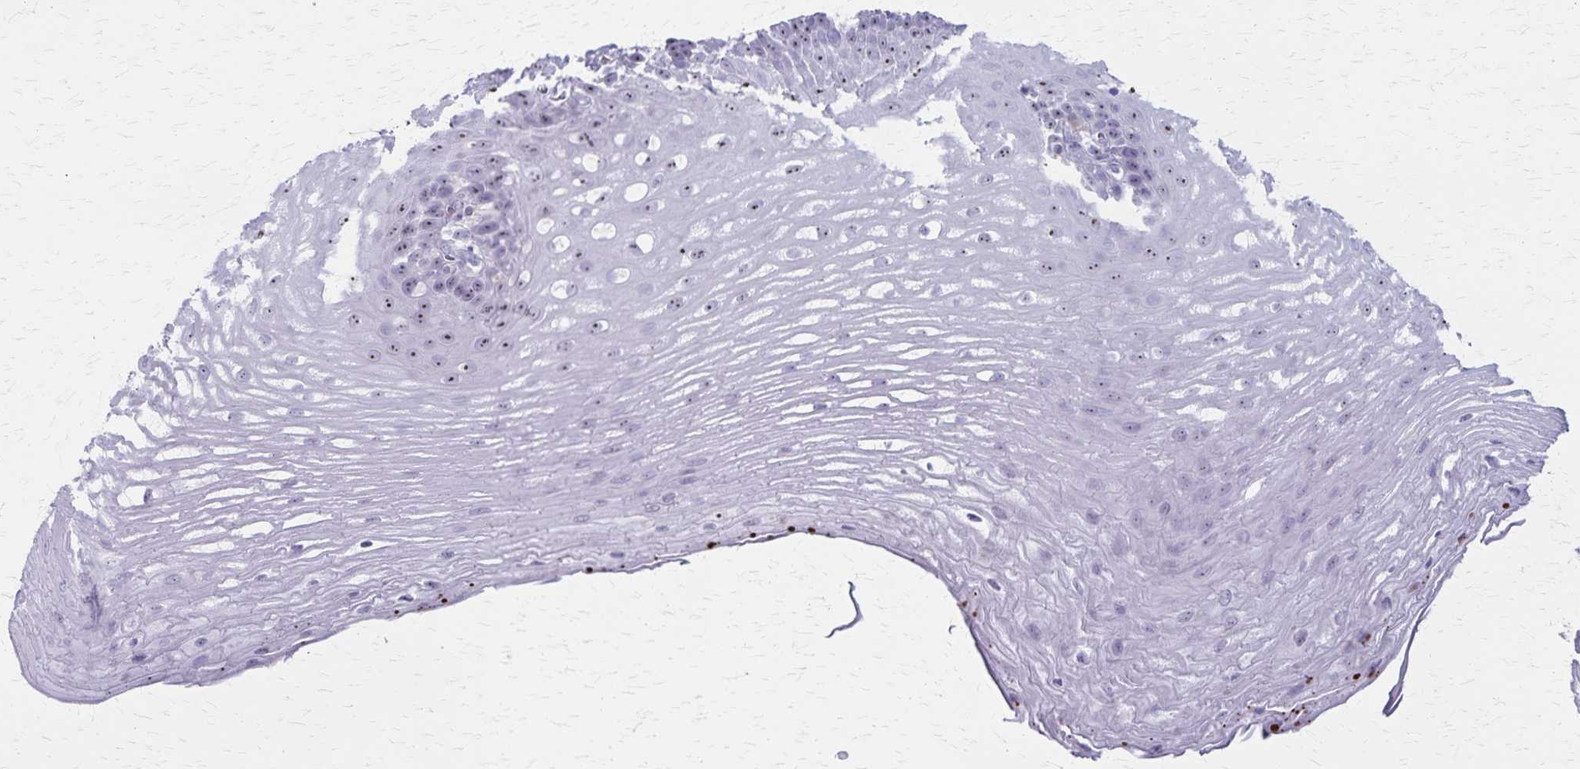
{"staining": {"intensity": "weak", "quantity": "25%-75%", "location": "nuclear"}, "tissue": "esophagus", "cell_type": "Squamous epithelial cells", "image_type": "normal", "snomed": [{"axis": "morphology", "description": "Normal tissue, NOS"}, {"axis": "topography", "description": "Esophagus"}], "caption": "Squamous epithelial cells show low levels of weak nuclear staining in about 25%-75% of cells in normal esophagus. (DAB (3,3'-diaminobenzidine) IHC, brown staining for protein, blue staining for nuclei).", "gene": "DLK2", "patient": {"sex": "male", "age": 62}}